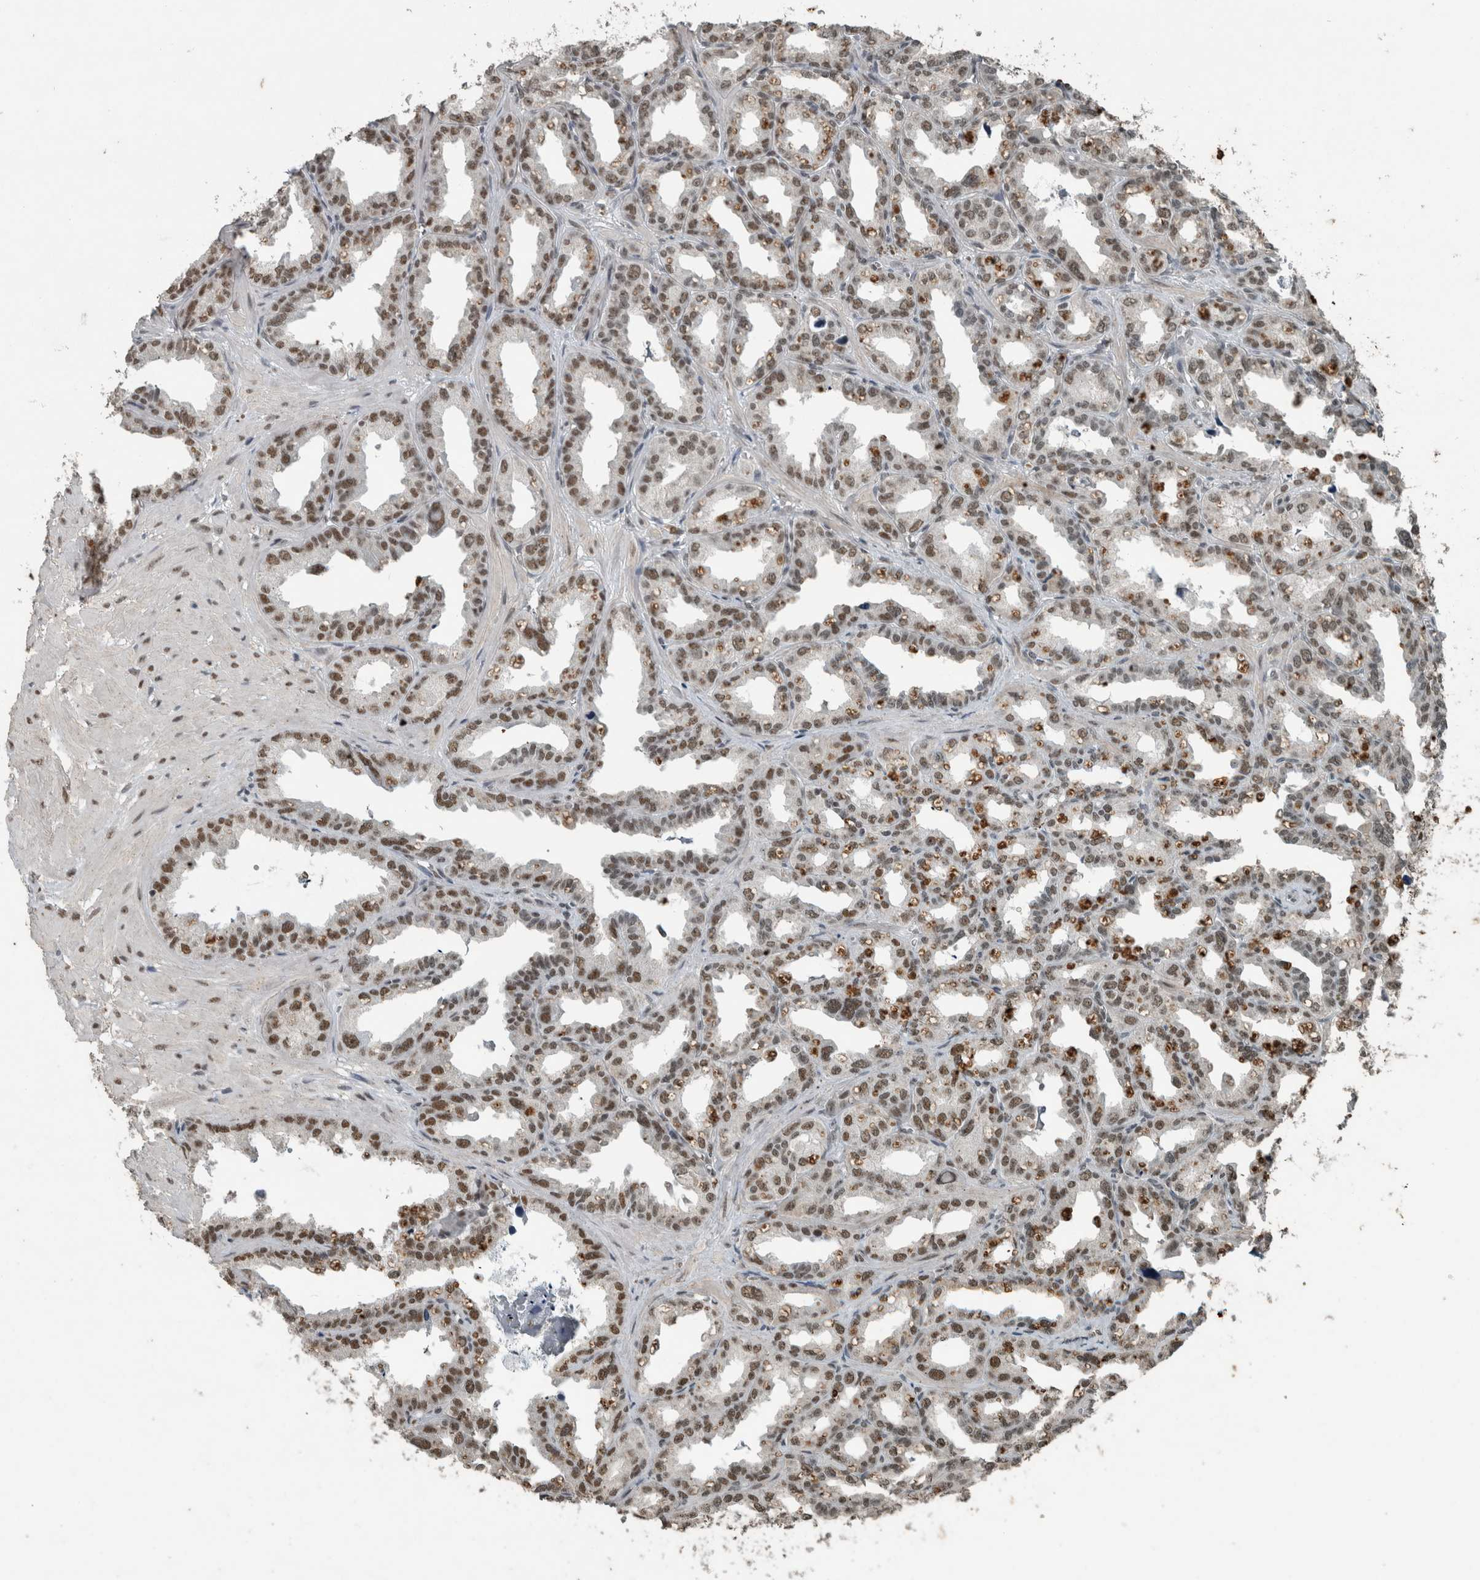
{"staining": {"intensity": "moderate", "quantity": ">75%", "location": "nuclear"}, "tissue": "seminal vesicle", "cell_type": "Glandular cells", "image_type": "normal", "snomed": [{"axis": "morphology", "description": "Normal tissue, NOS"}, {"axis": "topography", "description": "Prostate"}, {"axis": "topography", "description": "Seminal veicle"}], "caption": "The image reveals immunohistochemical staining of unremarkable seminal vesicle. There is moderate nuclear positivity is identified in approximately >75% of glandular cells. Using DAB (brown) and hematoxylin (blue) stains, captured at high magnification using brightfield microscopy.", "gene": "ZNF24", "patient": {"sex": "male", "age": 51}}